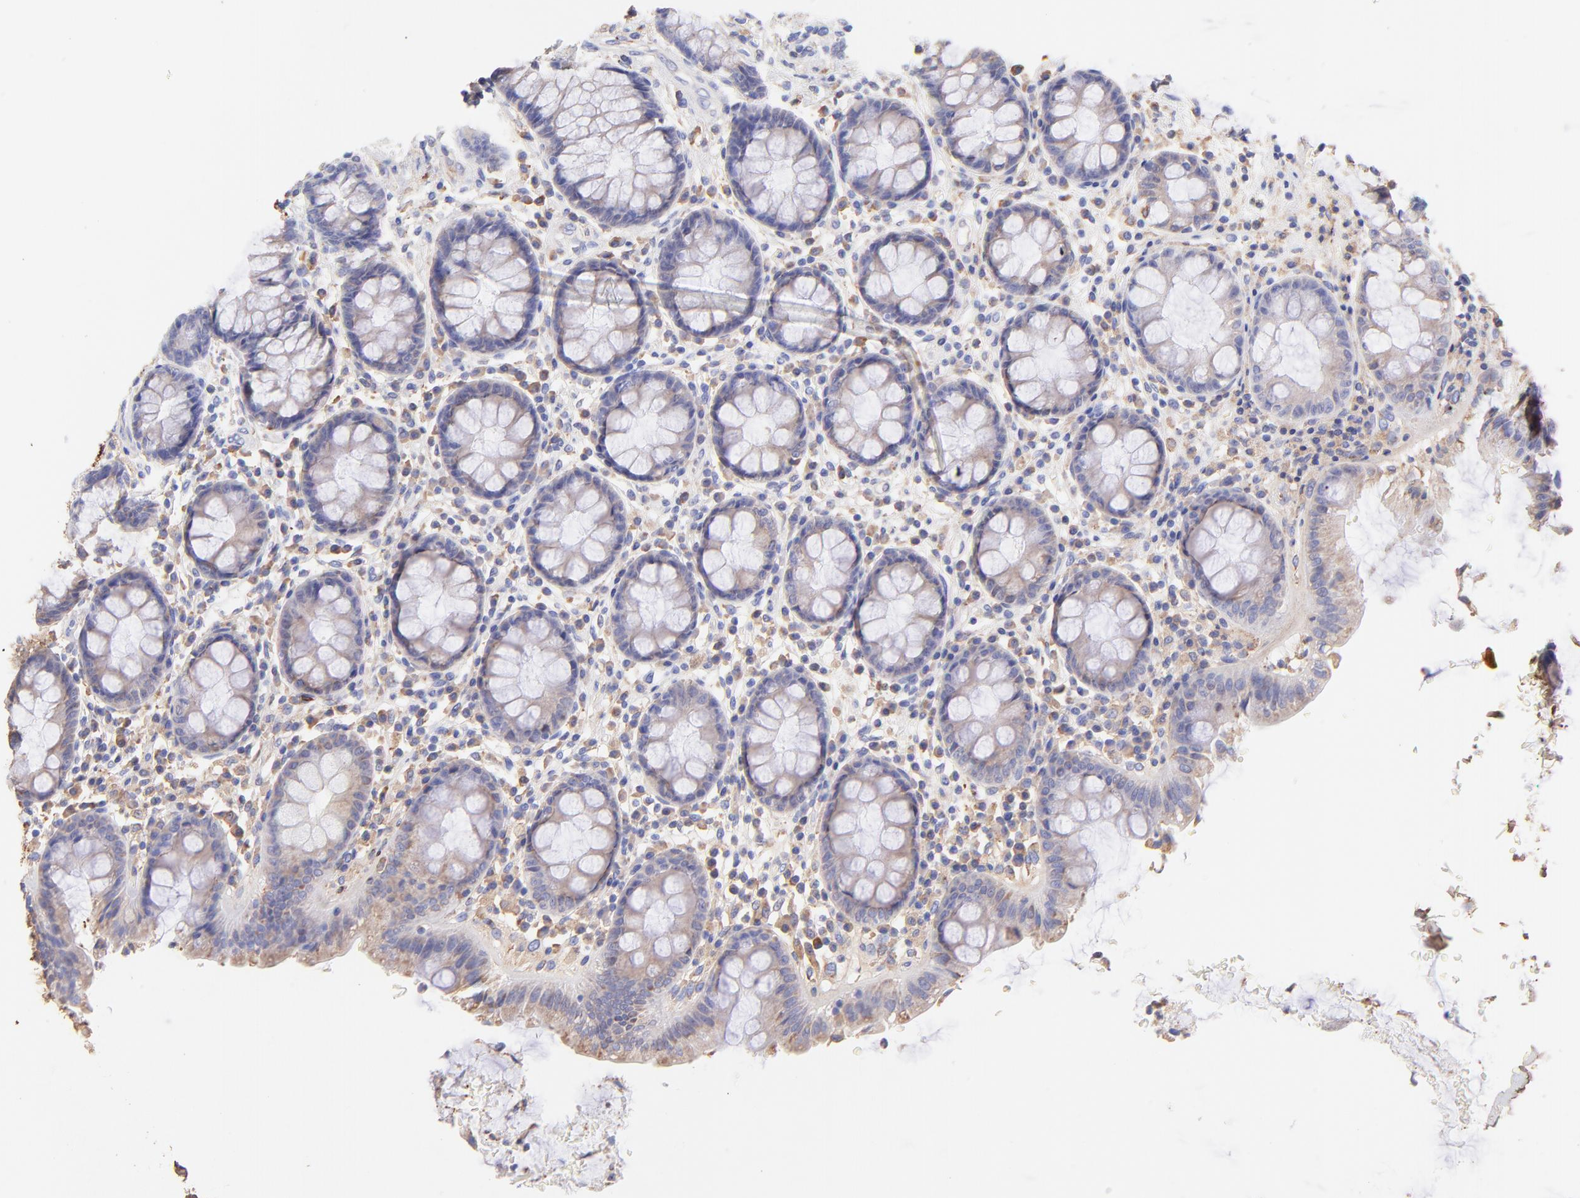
{"staining": {"intensity": "moderate", "quantity": ">75%", "location": "cytoplasmic/membranous"}, "tissue": "rectum", "cell_type": "Glandular cells", "image_type": "normal", "snomed": [{"axis": "morphology", "description": "Normal tissue, NOS"}, {"axis": "topography", "description": "Rectum"}], "caption": "Glandular cells reveal medium levels of moderate cytoplasmic/membranous expression in approximately >75% of cells in benign rectum.", "gene": "BGN", "patient": {"sex": "male", "age": 92}}